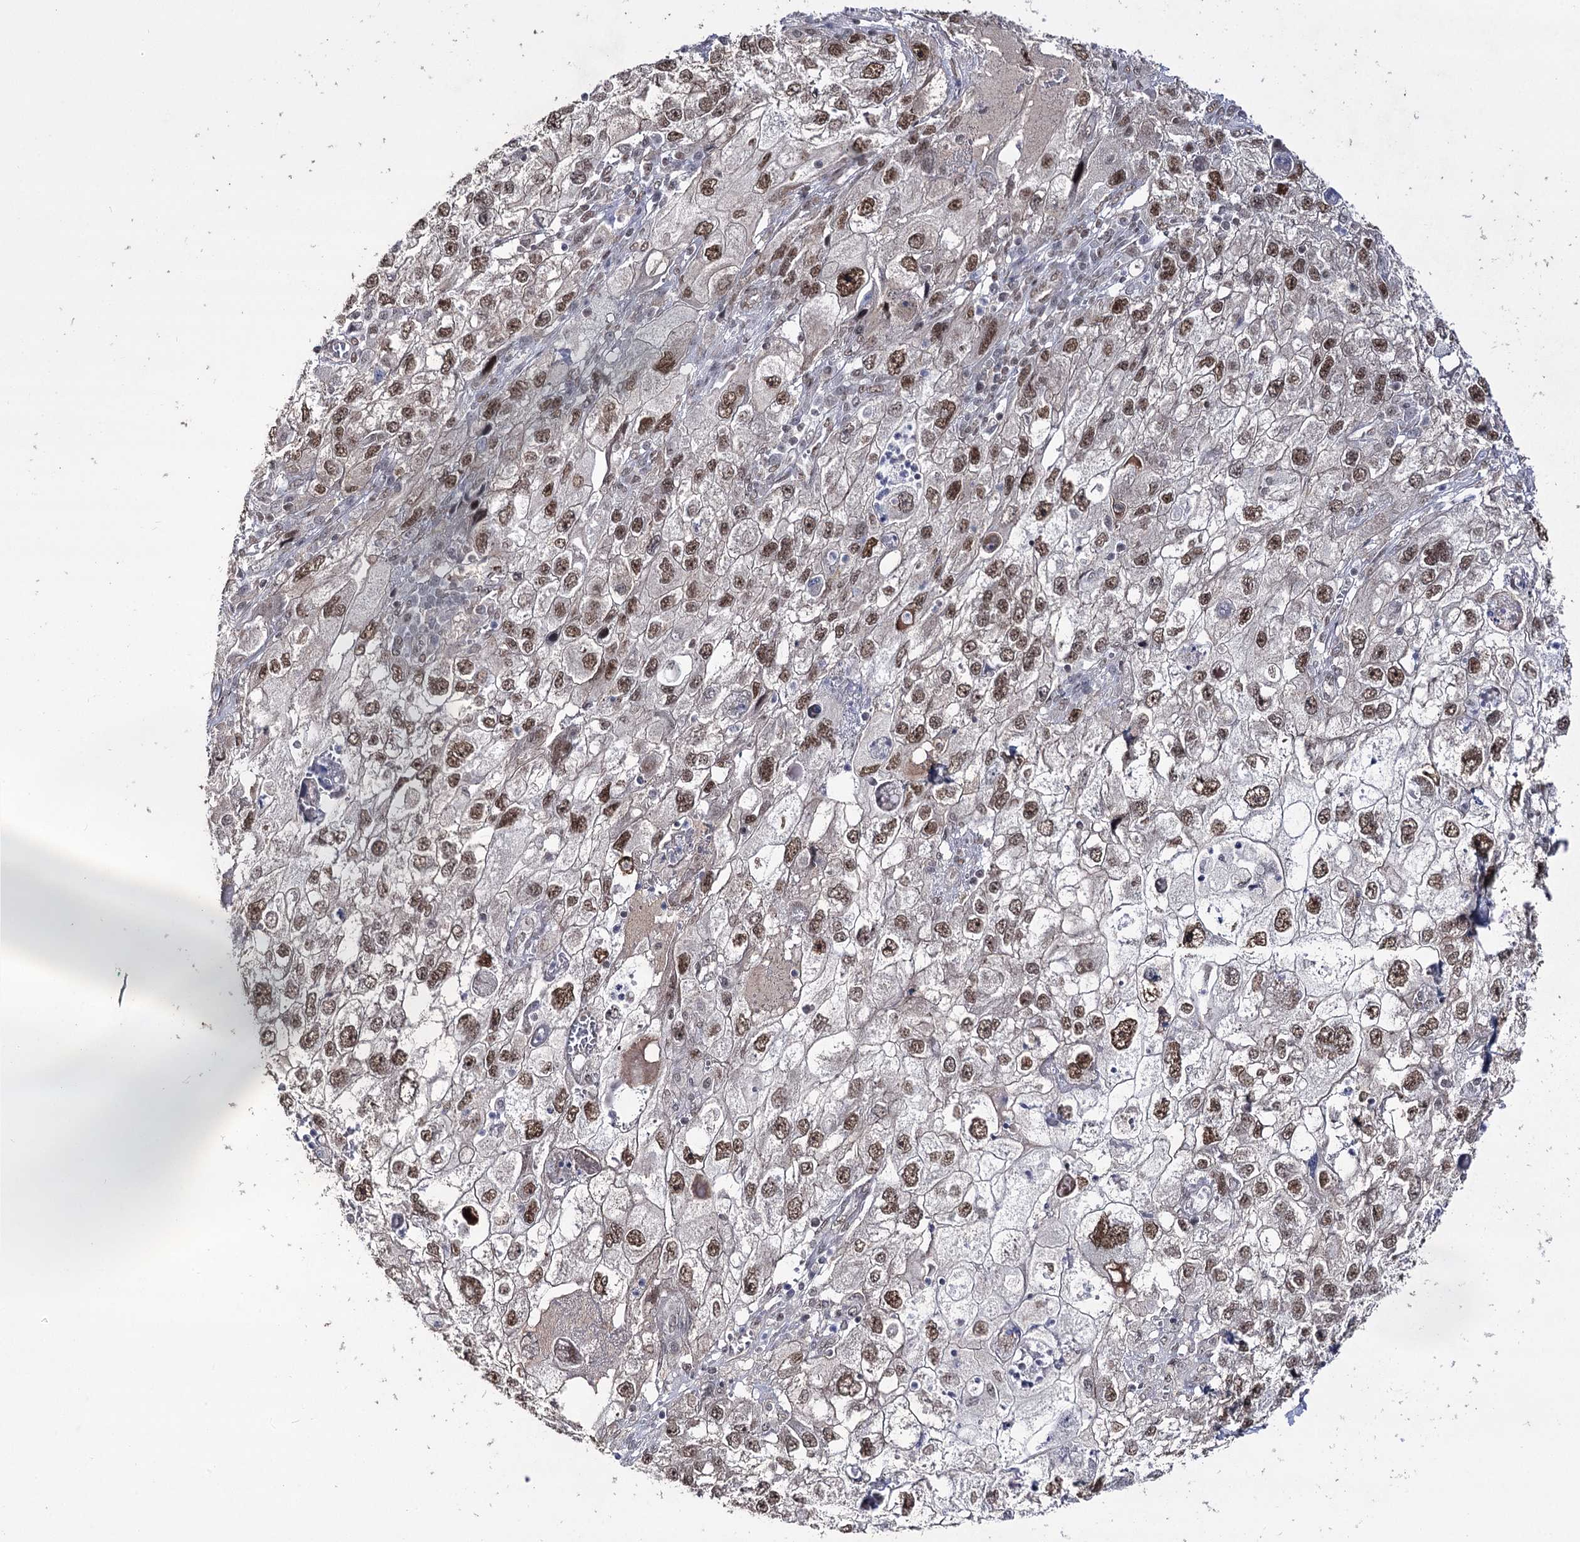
{"staining": {"intensity": "moderate", "quantity": ">75%", "location": "nuclear"}, "tissue": "endometrial cancer", "cell_type": "Tumor cells", "image_type": "cancer", "snomed": [{"axis": "morphology", "description": "Adenocarcinoma, NOS"}, {"axis": "topography", "description": "Endometrium"}], "caption": "This is a micrograph of IHC staining of endometrial cancer, which shows moderate positivity in the nuclear of tumor cells.", "gene": "VGLL4", "patient": {"sex": "female", "age": 49}}